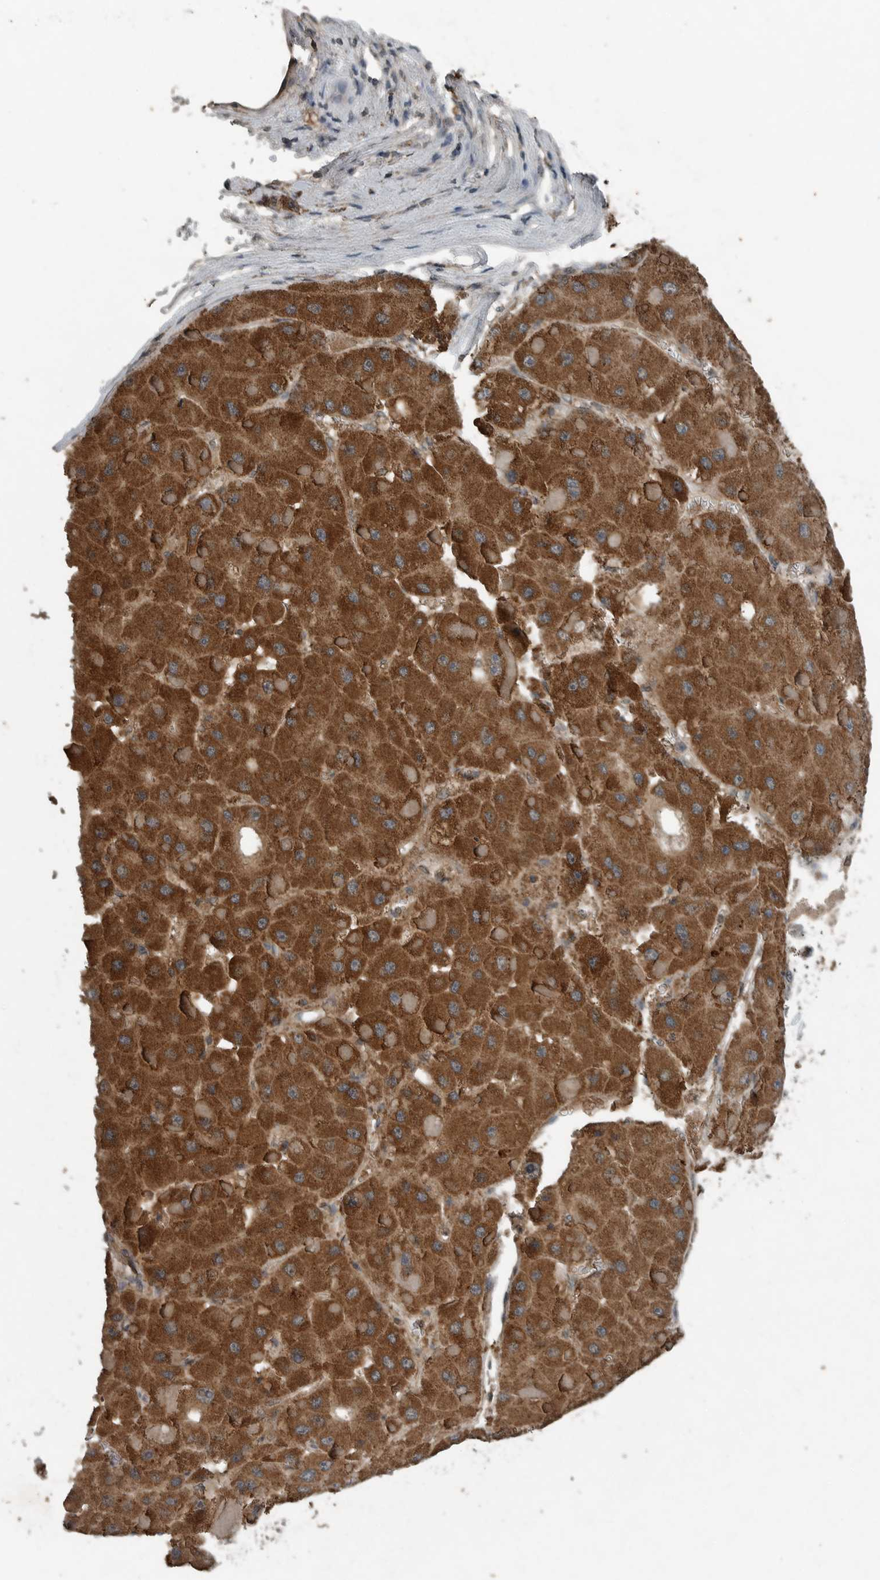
{"staining": {"intensity": "strong", "quantity": ">75%", "location": "cytoplasmic/membranous"}, "tissue": "liver cancer", "cell_type": "Tumor cells", "image_type": "cancer", "snomed": [{"axis": "morphology", "description": "Carcinoma, Hepatocellular, NOS"}, {"axis": "topography", "description": "Liver"}], "caption": "Liver cancer stained for a protein reveals strong cytoplasmic/membranous positivity in tumor cells.", "gene": "IL6ST", "patient": {"sex": "female", "age": 73}}